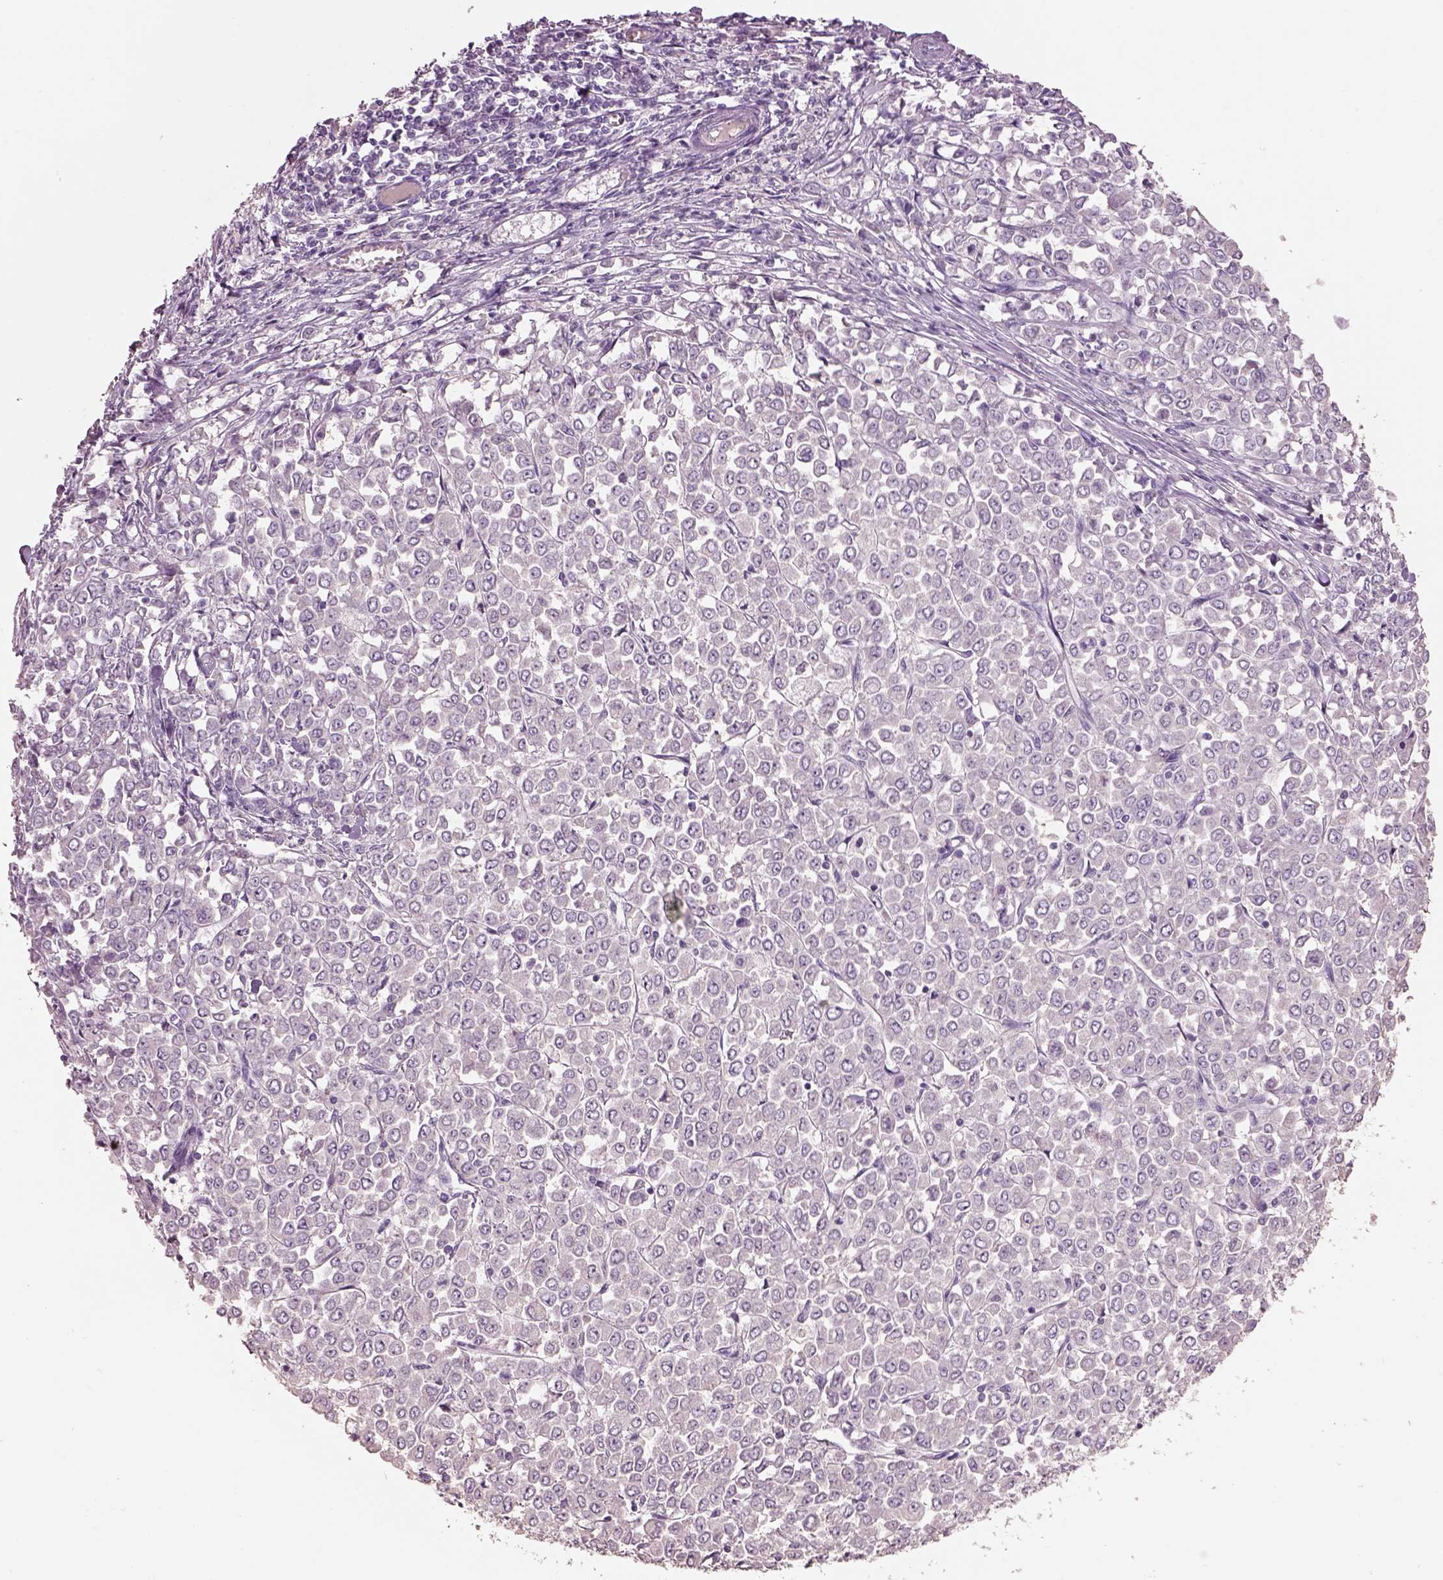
{"staining": {"intensity": "negative", "quantity": "none", "location": "none"}, "tissue": "stomach cancer", "cell_type": "Tumor cells", "image_type": "cancer", "snomed": [{"axis": "morphology", "description": "Adenocarcinoma, NOS"}, {"axis": "topography", "description": "Stomach, upper"}], "caption": "Stomach cancer (adenocarcinoma) stained for a protein using IHC reveals no expression tumor cells.", "gene": "DUOXA2", "patient": {"sex": "male", "age": 70}}